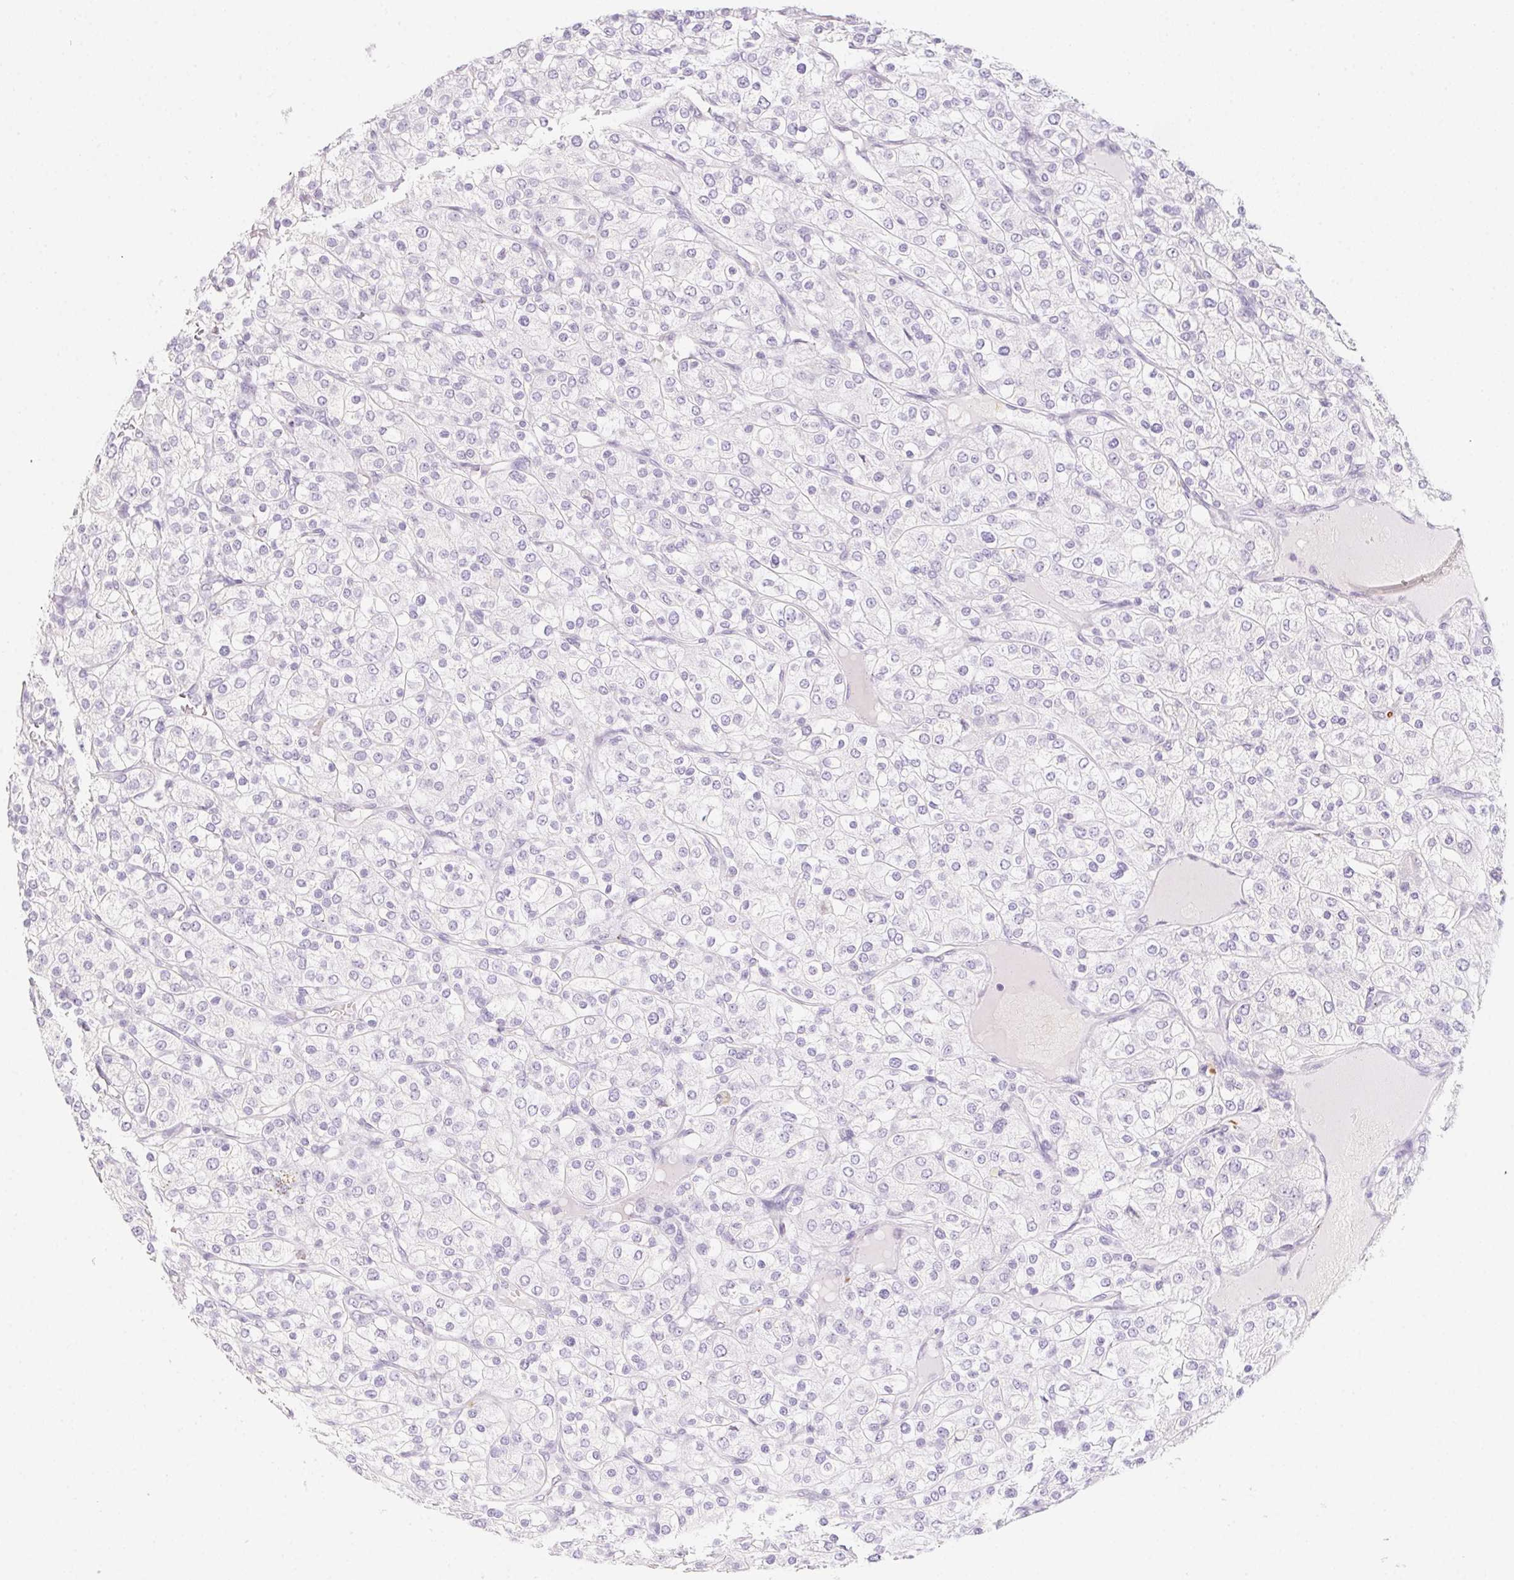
{"staining": {"intensity": "negative", "quantity": "none", "location": "none"}, "tissue": "renal cancer", "cell_type": "Tumor cells", "image_type": "cancer", "snomed": [{"axis": "morphology", "description": "Adenocarcinoma, NOS"}, {"axis": "topography", "description": "Kidney"}], "caption": "Renal cancer was stained to show a protein in brown. There is no significant positivity in tumor cells.", "gene": "MYL4", "patient": {"sex": "male", "age": 80}}